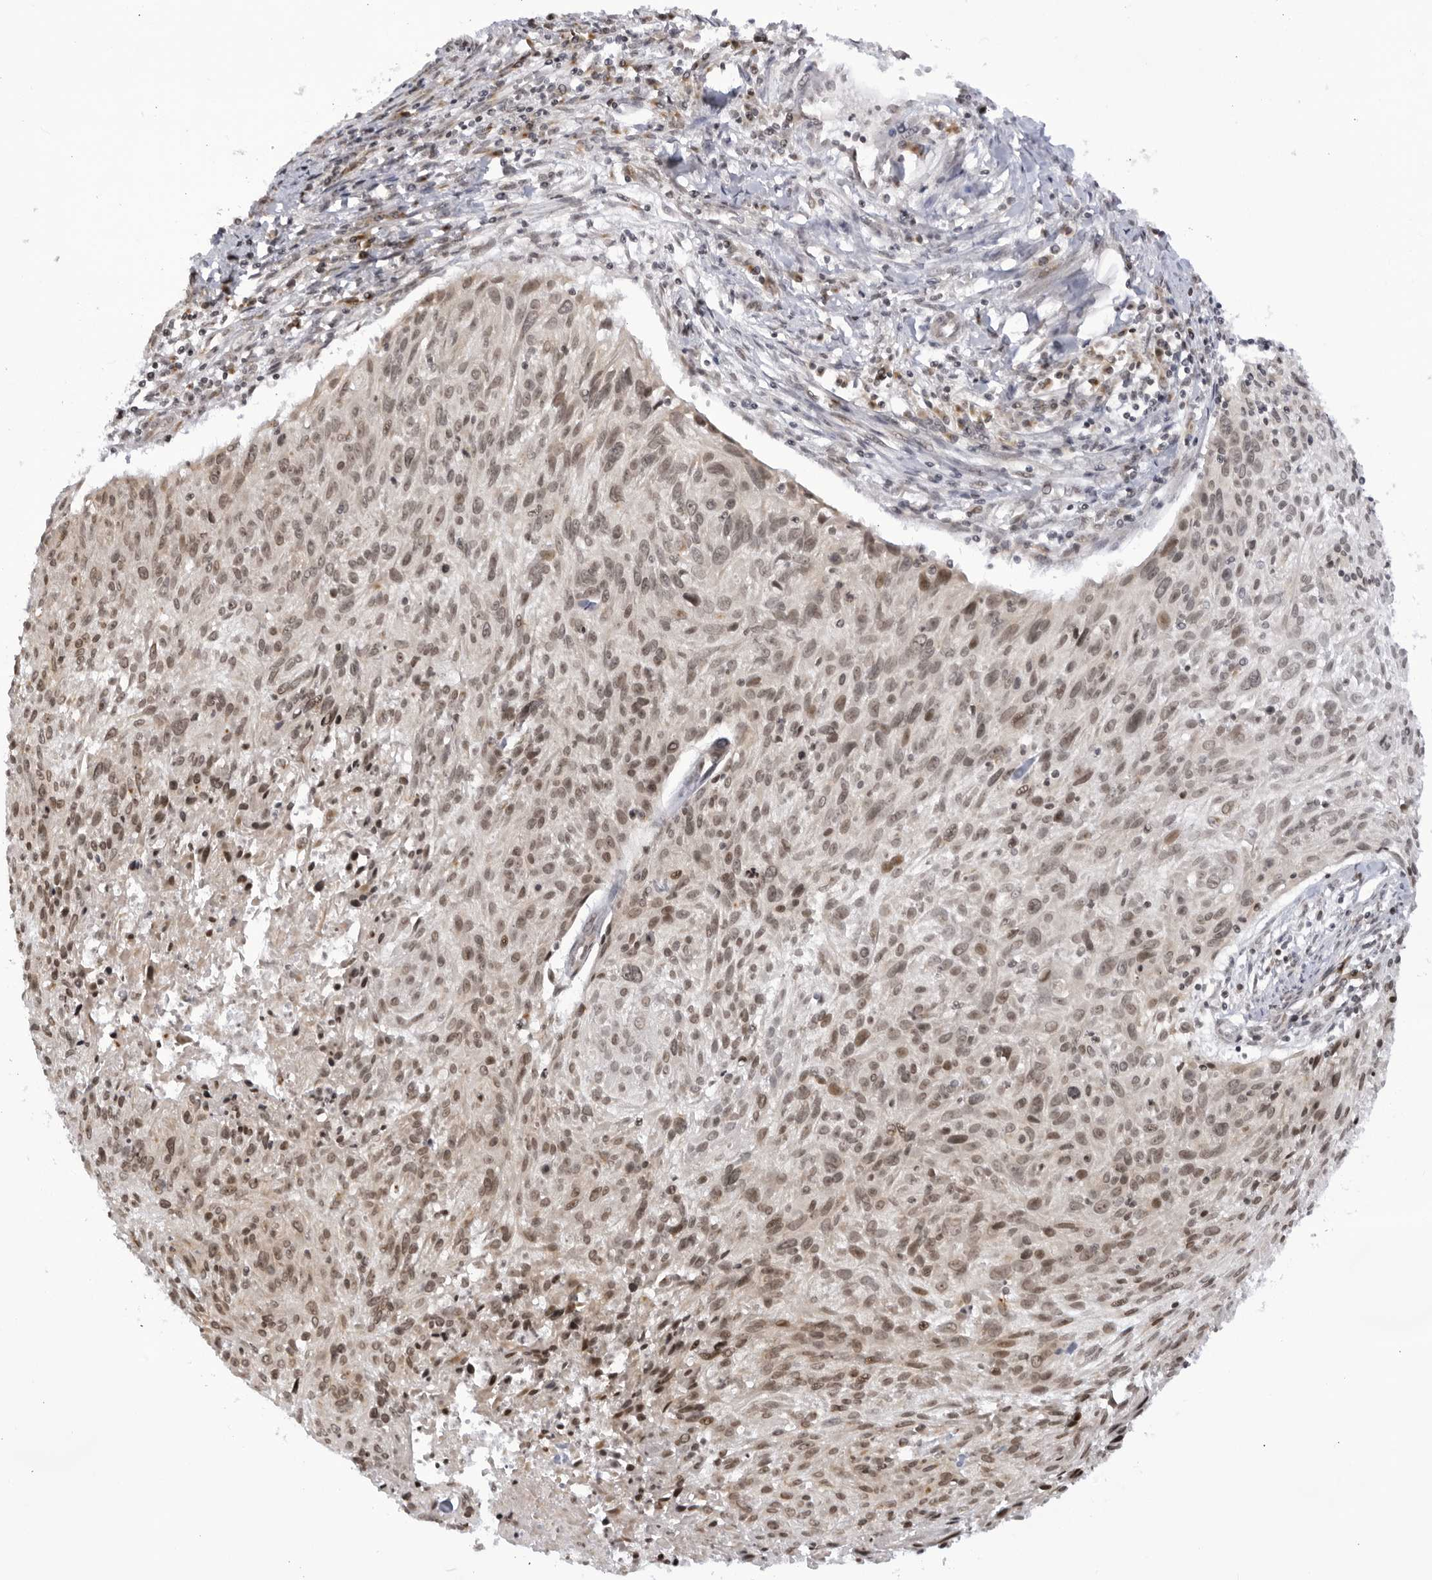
{"staining": {"intensity": "weak", "quantity": ">75%", "location": "nuclear"}, "tissue": "cervical cancer", "cell_type": "Tumor cells", "image_type": "cancer", "snomed": [{"axis": "morphology", "description": "Squamous cell carcinoma, NOS"}, {"axis": "topography", "description": "Cervix"}], "caption": "DAB (3,3'-diaminobenzidine) immunohistochemical staining of squamous cell carcinoma (cervical) displays weak nuclear protein positivity in about >75% of tumor cells.", "gene": "RASGEF1C", "patient": {"sex": "female", "age": 51}}